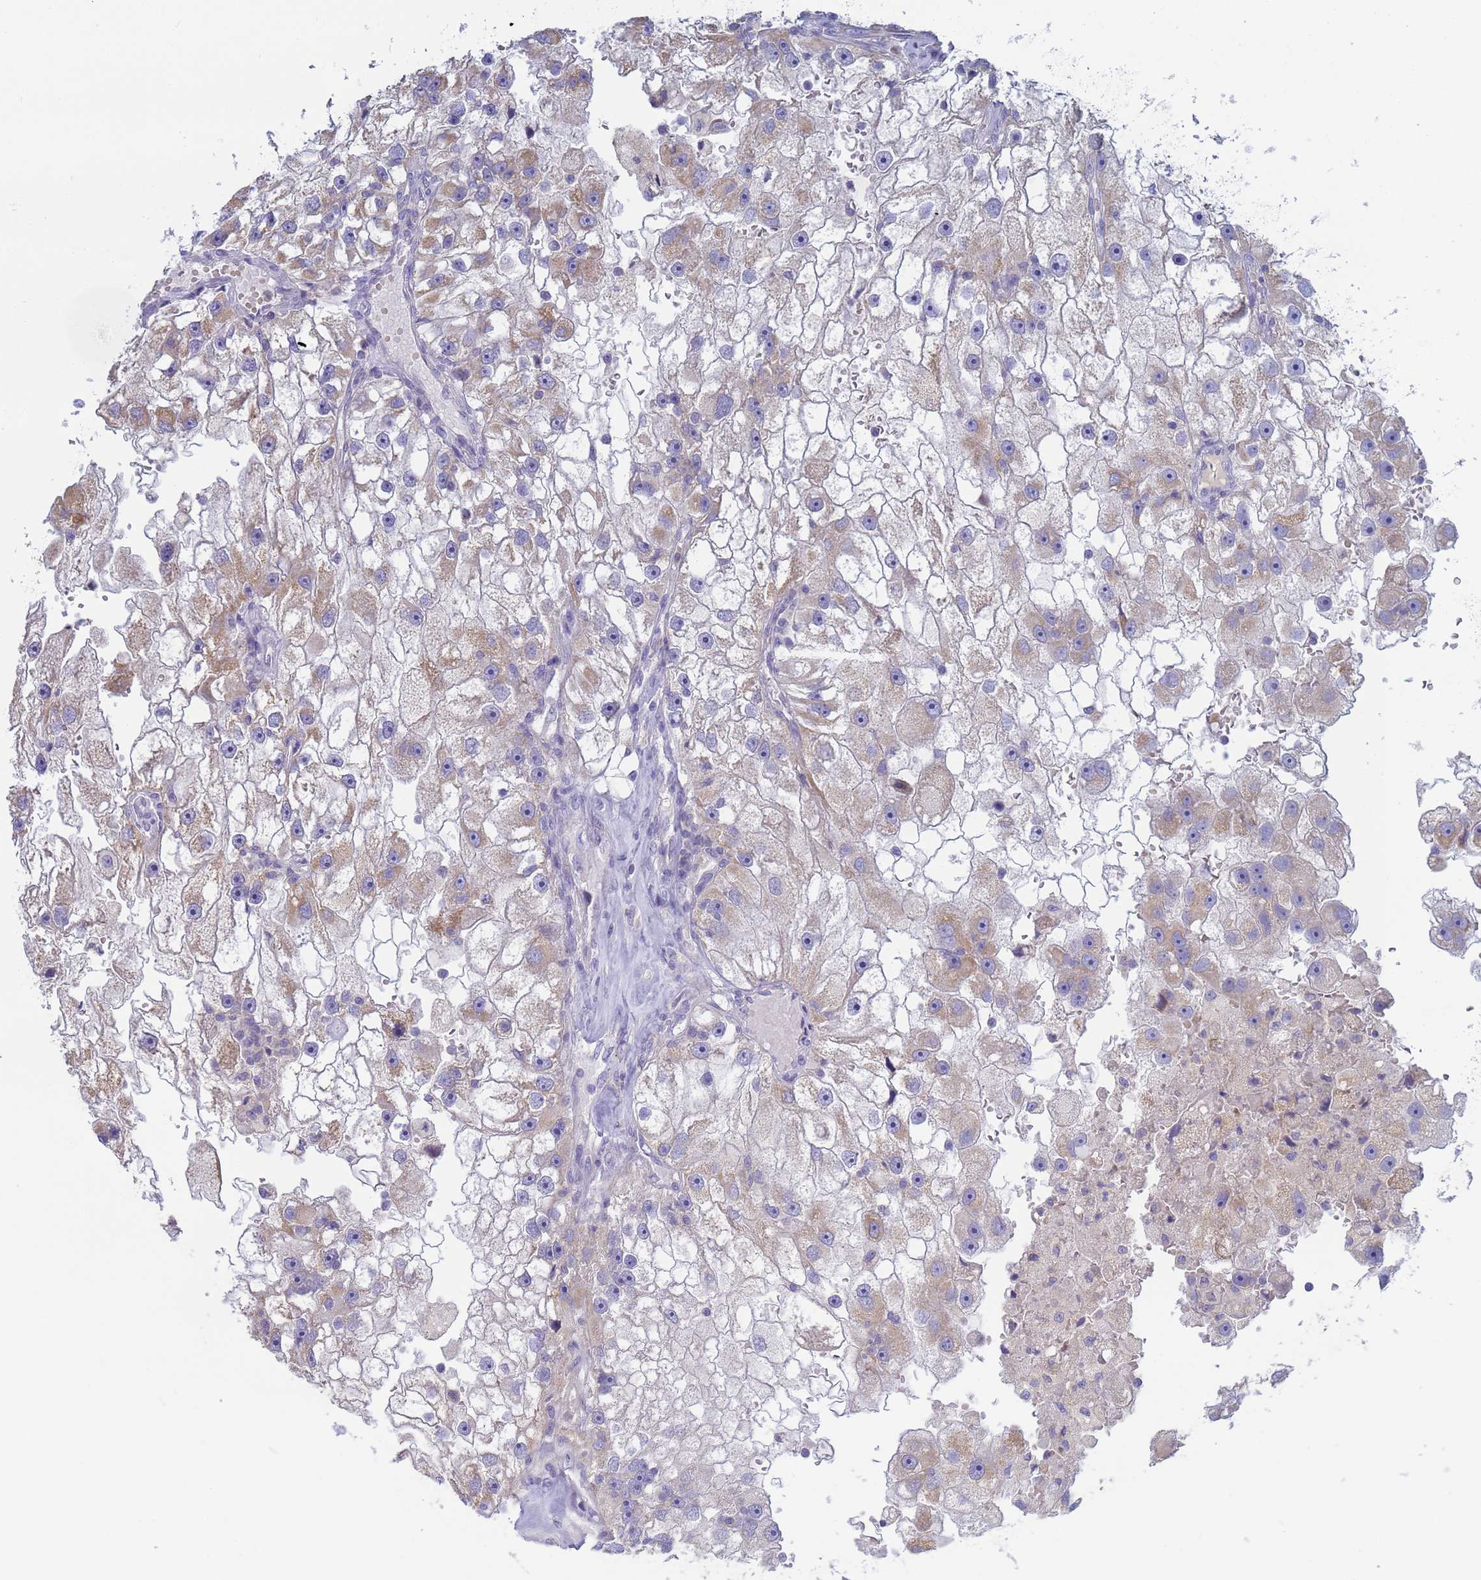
{"staining": {"intensity": "moderate", "quantity": "<25%", "location": "cytoplasmic/membranous"}, "tissue": "renal cancer", "cell_type": "Tumor cells", "image_type": "cancer", "snomed": [{"axis": "morphology", "description": "Adenocarcinoma, NOS"}, {"axis": "topography", "description": "Kidney"}], "caption": "The photomicrograph exhibits a brown stain indicating the presence of a protein in the cytoplasmic/membranous of tumor cells in renal adenocarcinoma.", "gene": "CR1", "patient": {"sex": "male", "age": 63}}